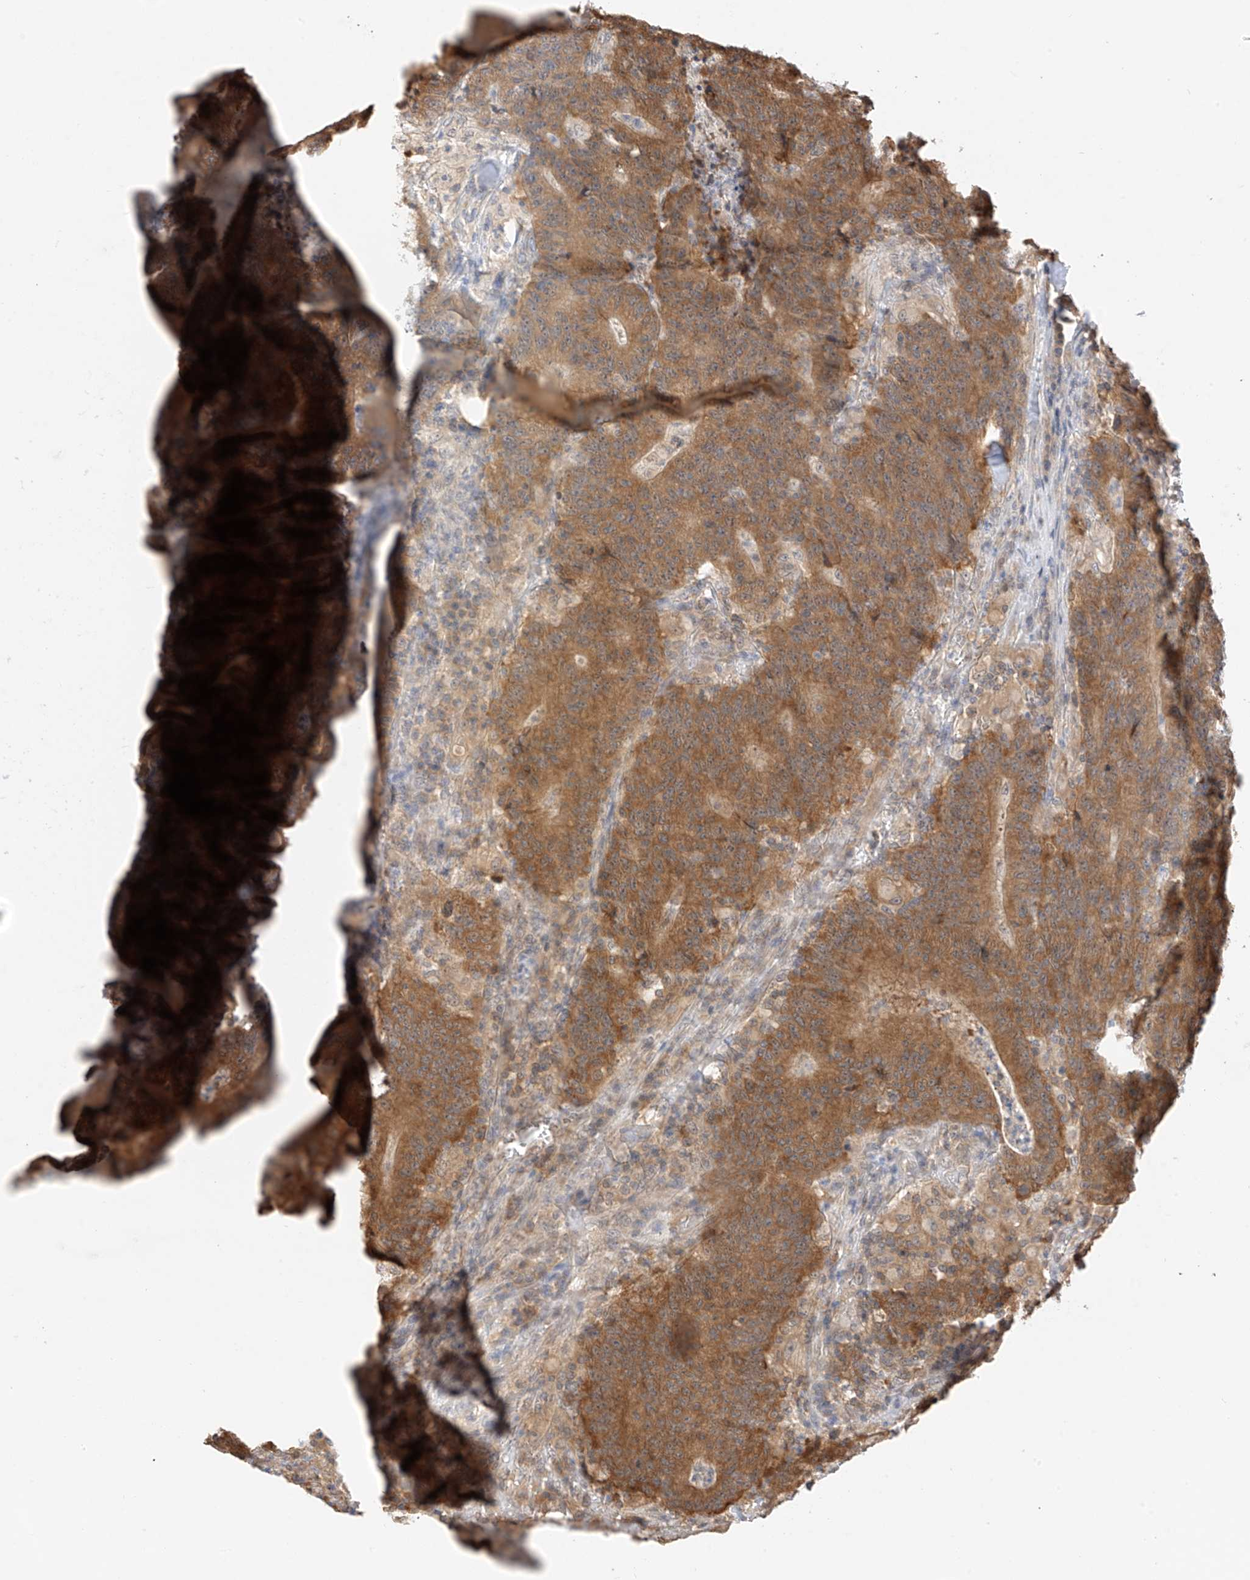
{"staining": {"intensity": "moderate", "quantity": ">75%", "location": "cytoplasmic/membranous"}, "tissue": "colorectal cancer", "cell_type": "Tumor cells", "image_type": "cancer", "snomed": [{"axis": "morphology", "description": "Normal tissue, NOS"}, {"axis": "morphology", "description": "Adenocarcinoma, NOS"}, {"axis": "topography", "description": "Colon"}], "caption": "This histopathology image reveals IHC staining of human colorectal cancer, with medium moderate cytoplasmic/membranous expression in approximately >75% of tumor cells.", "gene": "PPA2", "patient": {"sex": "female", "age": 75}}